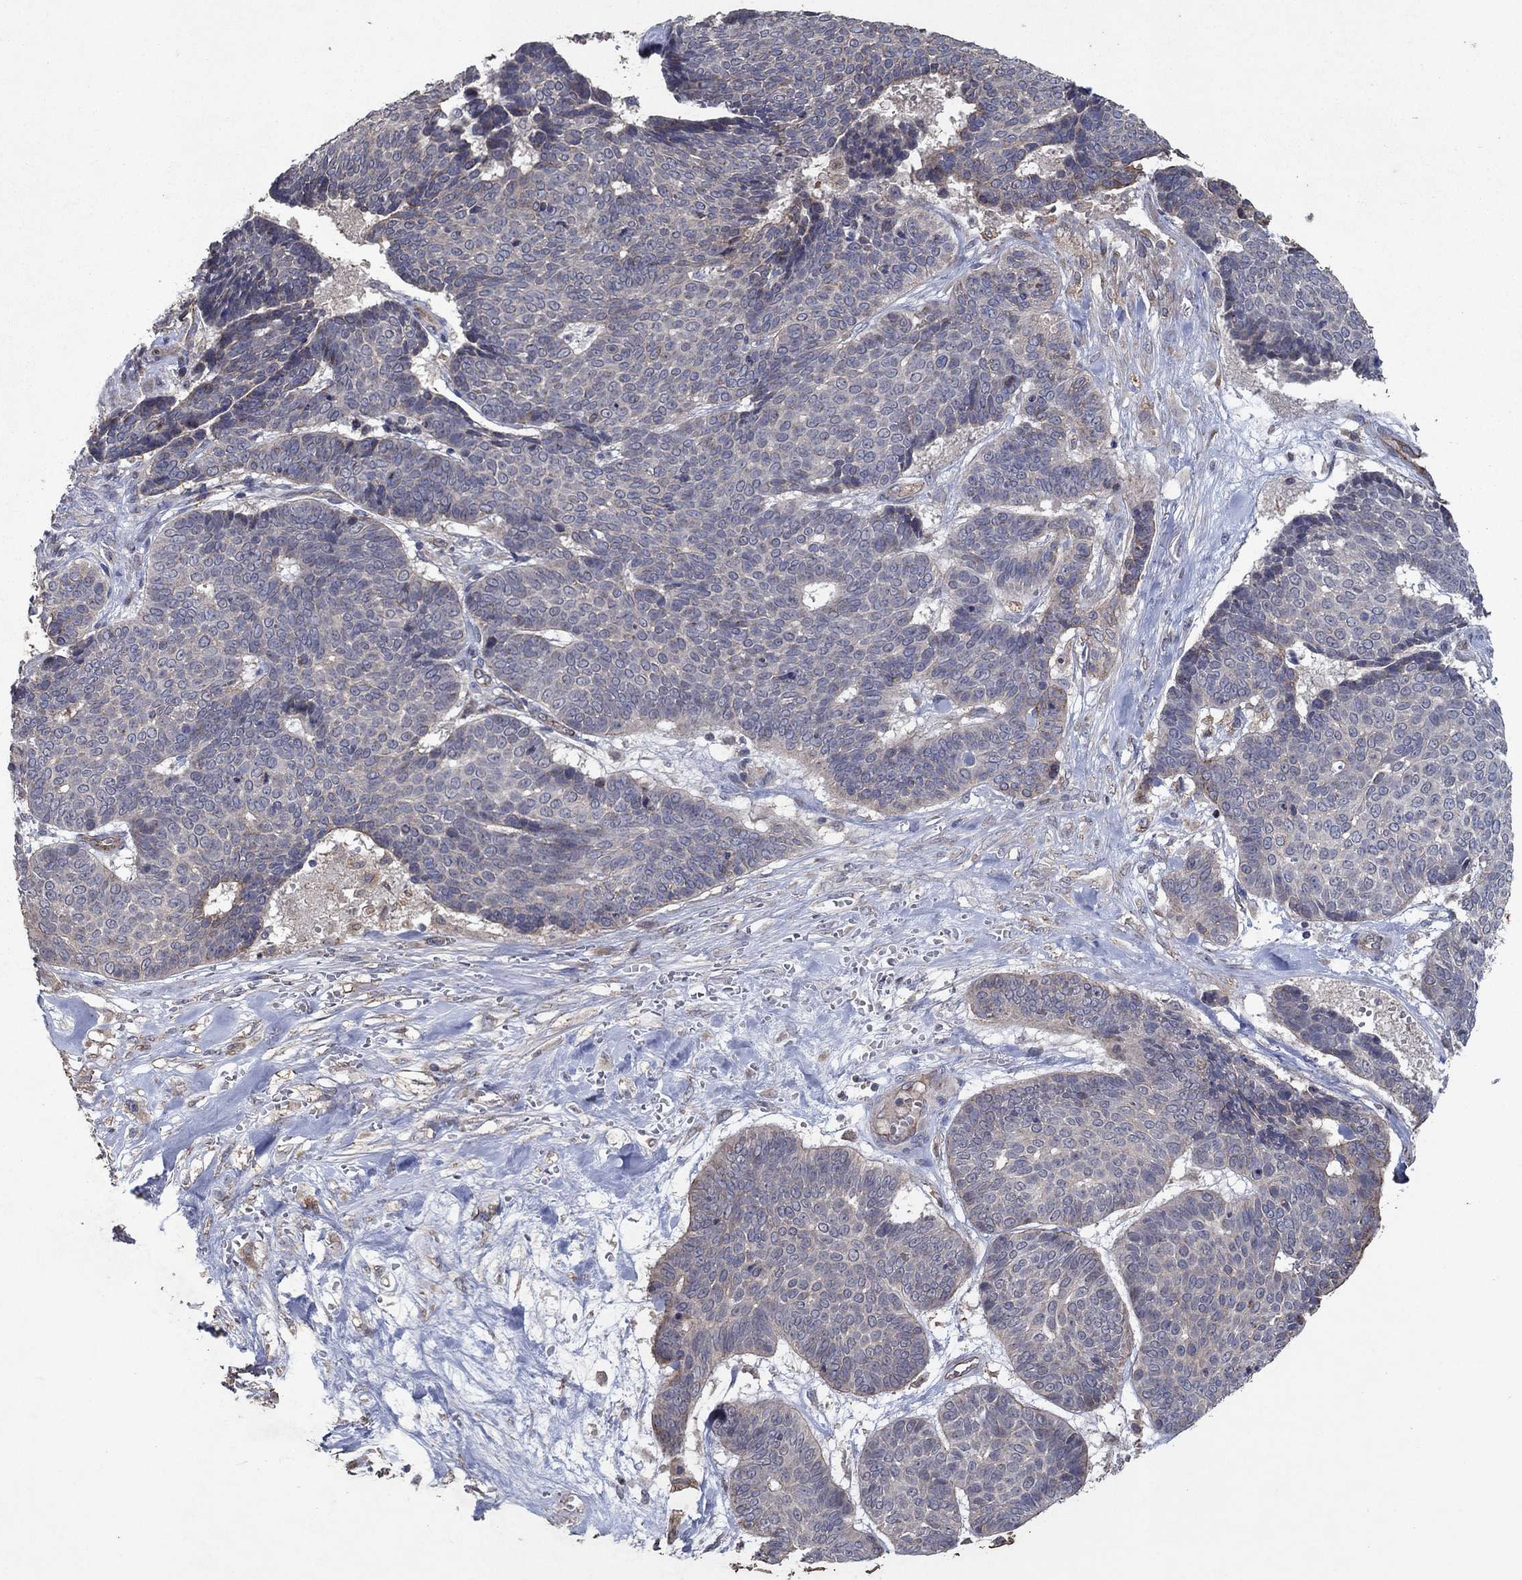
{"staining": {"intensity": "moderate", "quantity": "<25%", "location": "cytoplasmic/membranous"}, "tissue": "skin cancer", "cell_type": "Tumor cells", "image_type": "cancer", "snomed": [{"axis": "morphology", "description": "Basal cell carcinoma"}, {"axis": "topography", "description": "Skin"}], "caption": "Immunohistochemical staining of human skin basal cell carcinoma displays low levels of moderate cytoplasmic/membranous positivity in approximately <25% of tumor cells. (Stains: DAB (3,3'-diaminobenzidine) in brown, nuclei in blue, Microscopy: brightfield microscopy at high magnification).", "gene": "FRG1", "patient": {"sex": "male", "age": 86}}